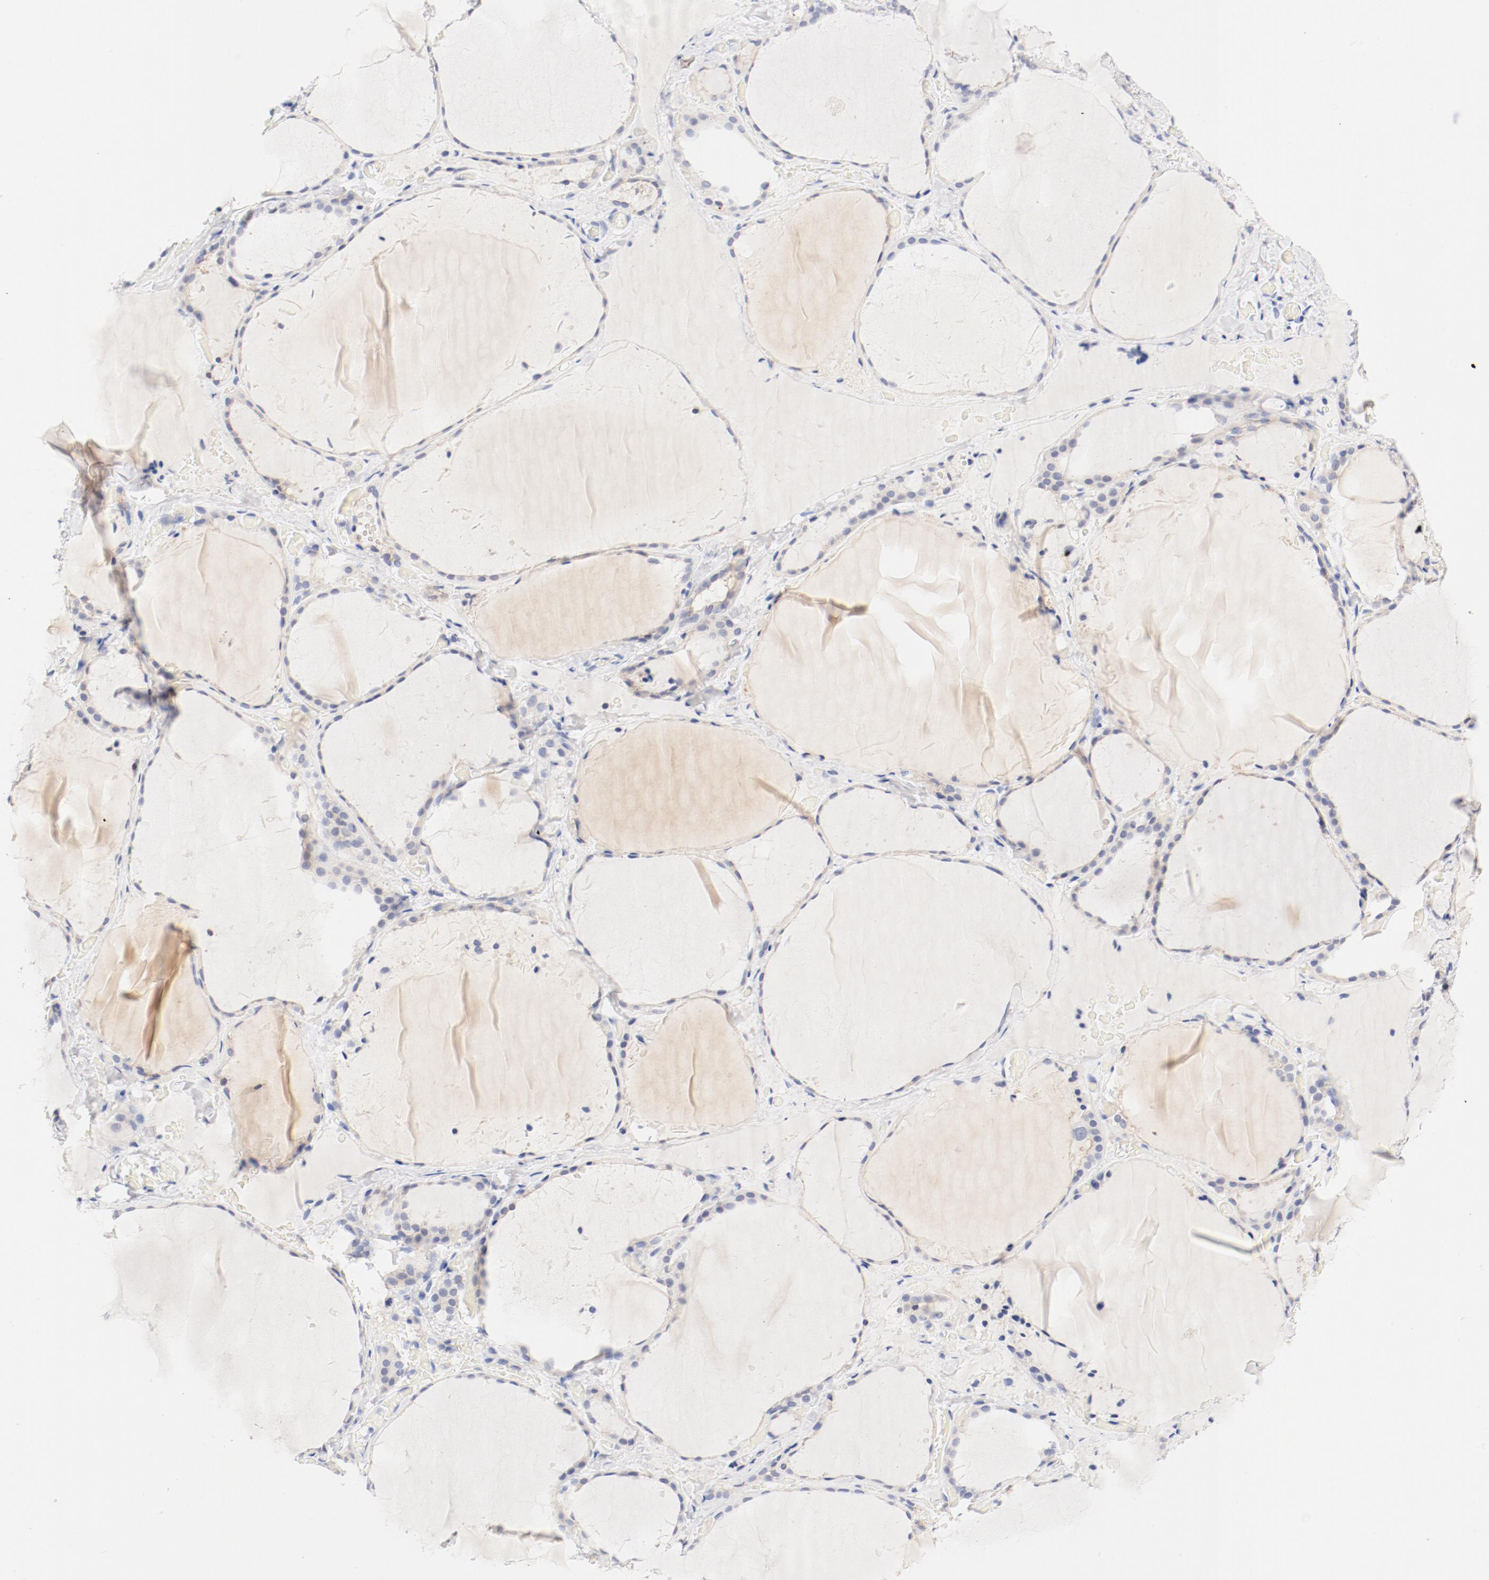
{"staining": {"intensity": "negative", "quantity": "none", "location": "none"}, "tissue": "thyroid gland", "cell_type": "Glandular cells", "image_type": "normal", "snomed": [{"axis": "morphology", "description": "Normal tissue, NOS"}, {"axis": "topography", "description": "Thyroid gland"}], "caption": "The histopathology image shows no significant positivity in glandular cells of thyroid gland. Brightfield microscopy of IHC stained with DAB (brown) and hematoxylin (blue), captured at high magnification.", "gene": "HOMER1", "patient": {"sex": "female", "age": 22}}